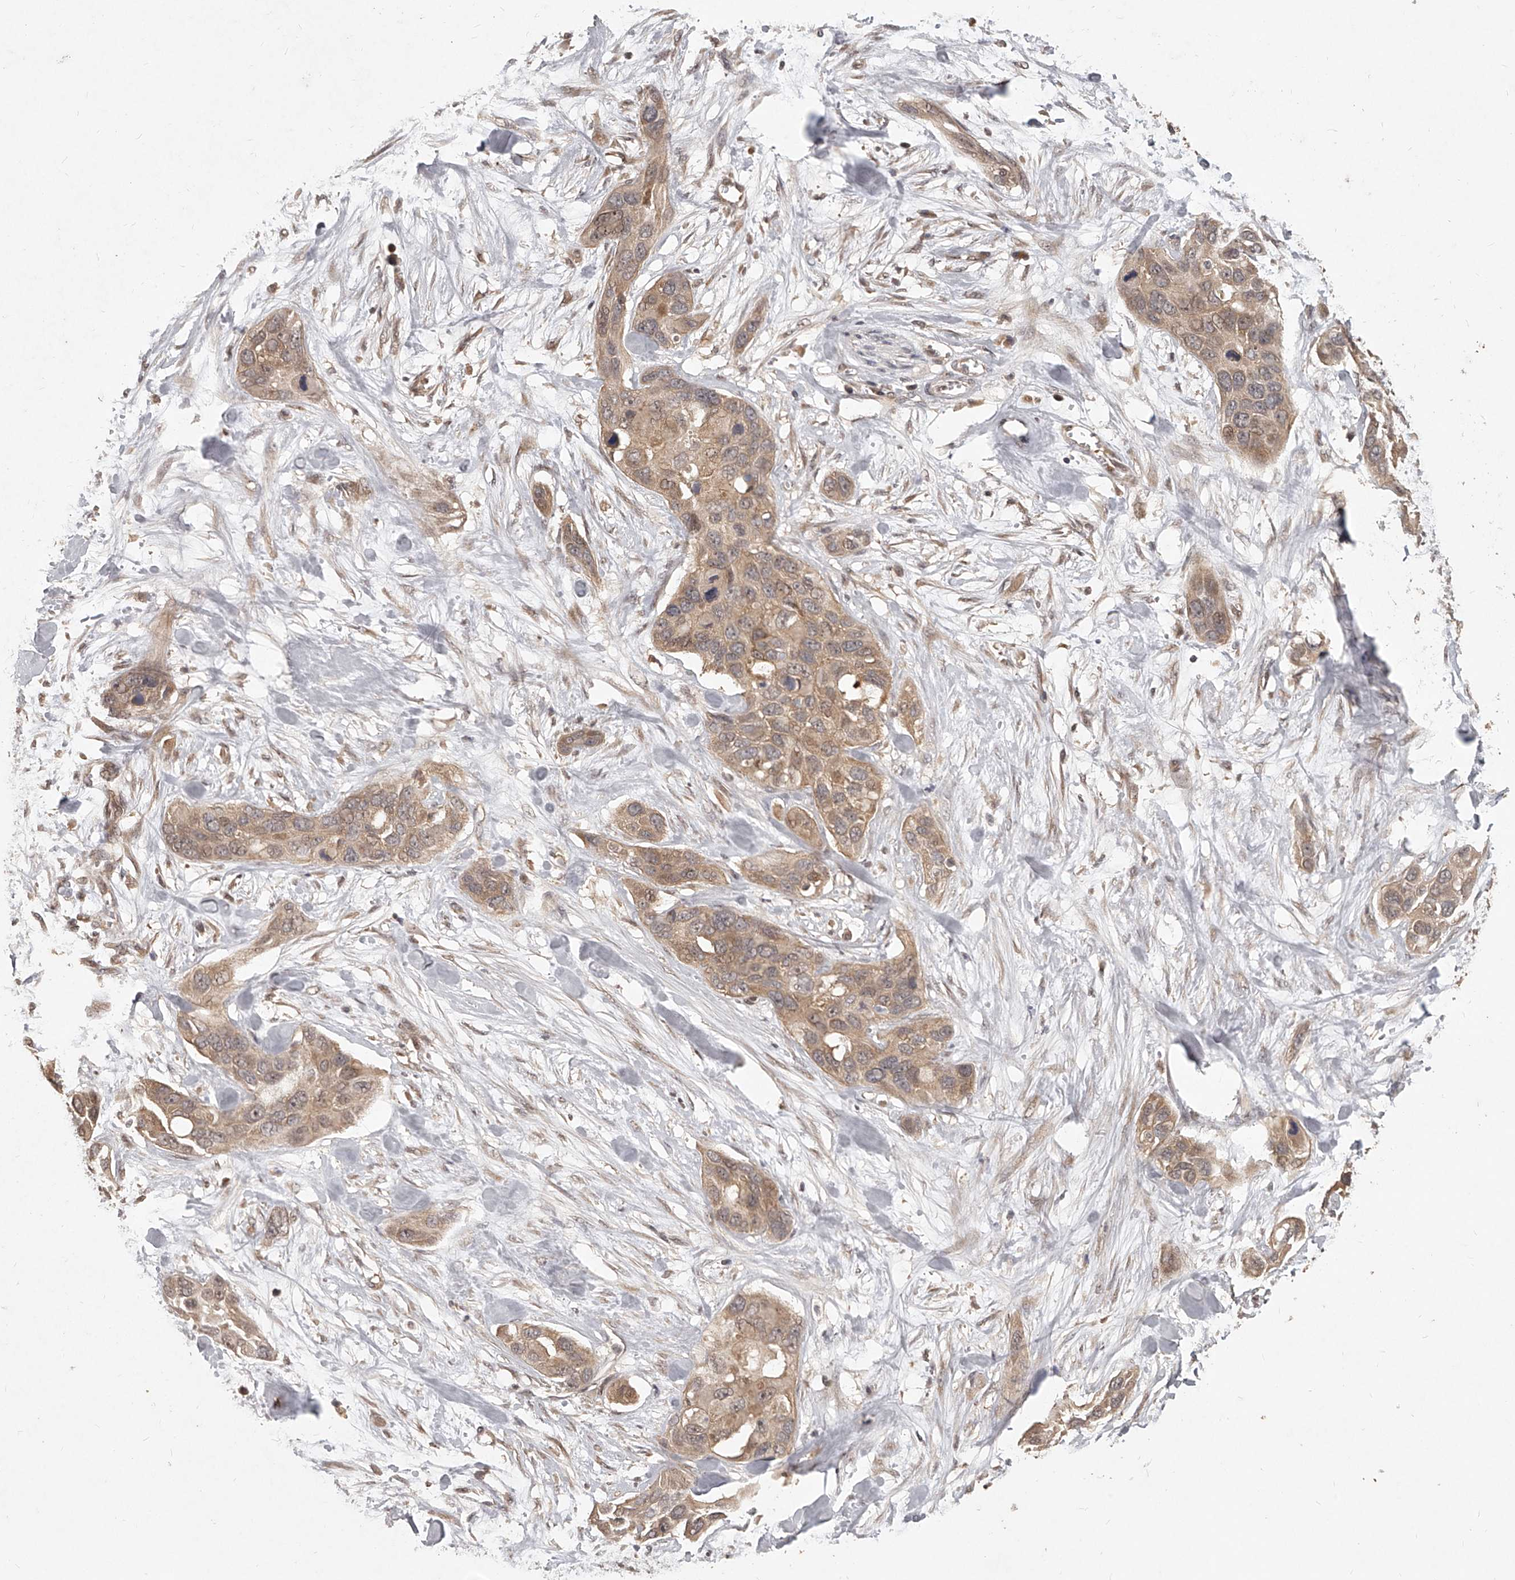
{"staining": {"intensity": "weak", "quantity": ">75%", "location": "cytoplasmic/membranous,nuclear"}, "tissue": "pancreatic cancer", "cell_type": "Tumor cells", "image_type": "cancer", "snomed": [{"axis": "morphology", "description": "Adenocarcinoma, NOS"}, {"axis": "topography", "description": "Pancreas"}], "caption": "Adenocarcinoma (pancreatic) stained with DAB (3,3'-diaminobenzidine) immunohistochemistry (IHC) displays low levels of weak cytoplasmic/membranous and nuclear staining in approximately >75% of tumor cells.", "gene": "SLC37A1", "patient": {"sex": "female", "age": 60}}